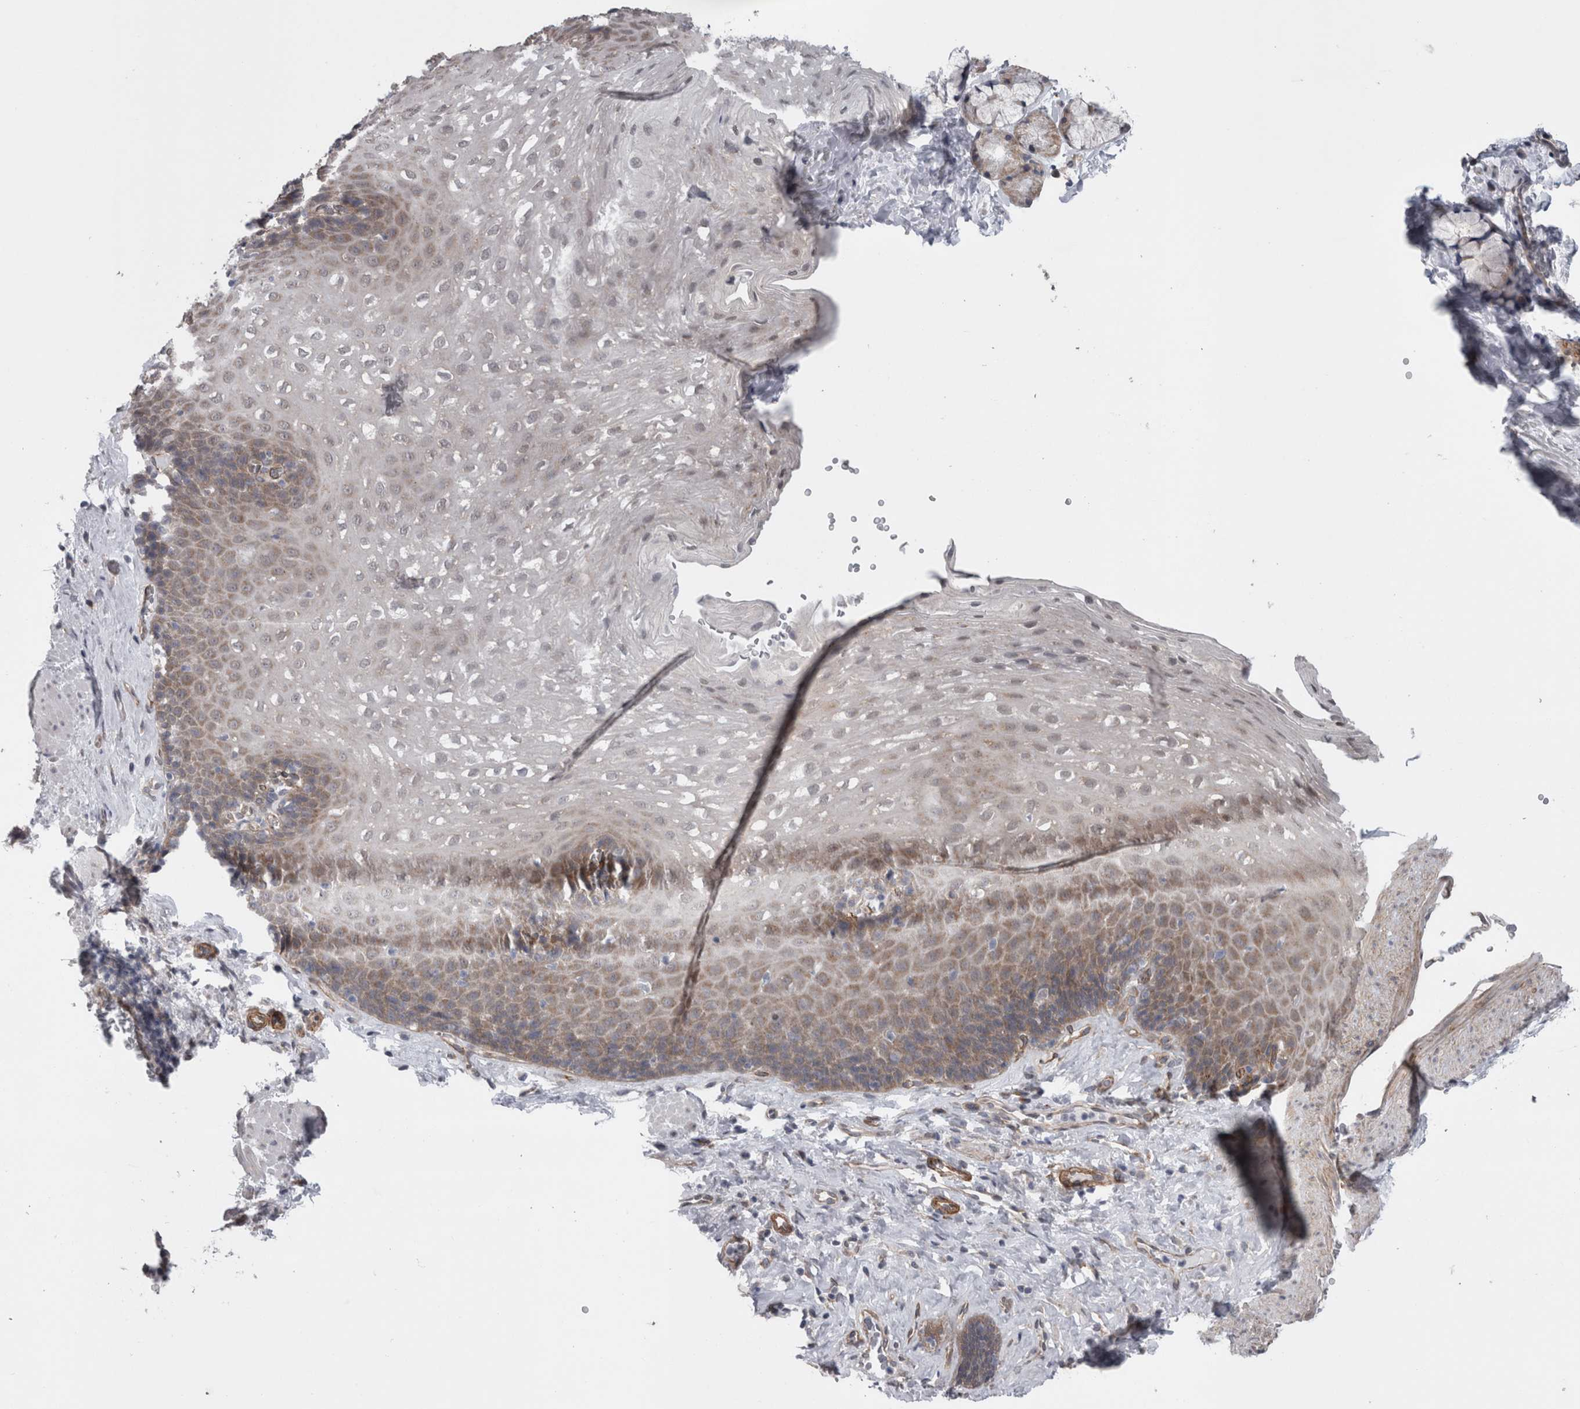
{"staining": {"intensity": "weak", "quantity": "25%-75%", "location": "cytoplasmic/membranous"}, "tissue": "esophagus", "cell_type": "Squamous epithelial cells", "image_type": "normal", "snomed": [{"axis": "morphology", "description": "Normal tissue, NOS"}, {"axis": "topography", "description": "Esophagus"}], "caption": "Squamous epithelial cells demonstrate weak cytoplasmic/membranous expression in approximately 25%-75% of cells in unremarkable esophagus. The staining is performed using DAB brown chromogen to label protein expression. The nuclei are counter-stained blue using hematoxylin.", "gene": "DDX6", "patient": {"sex": "female", "age": 66}}